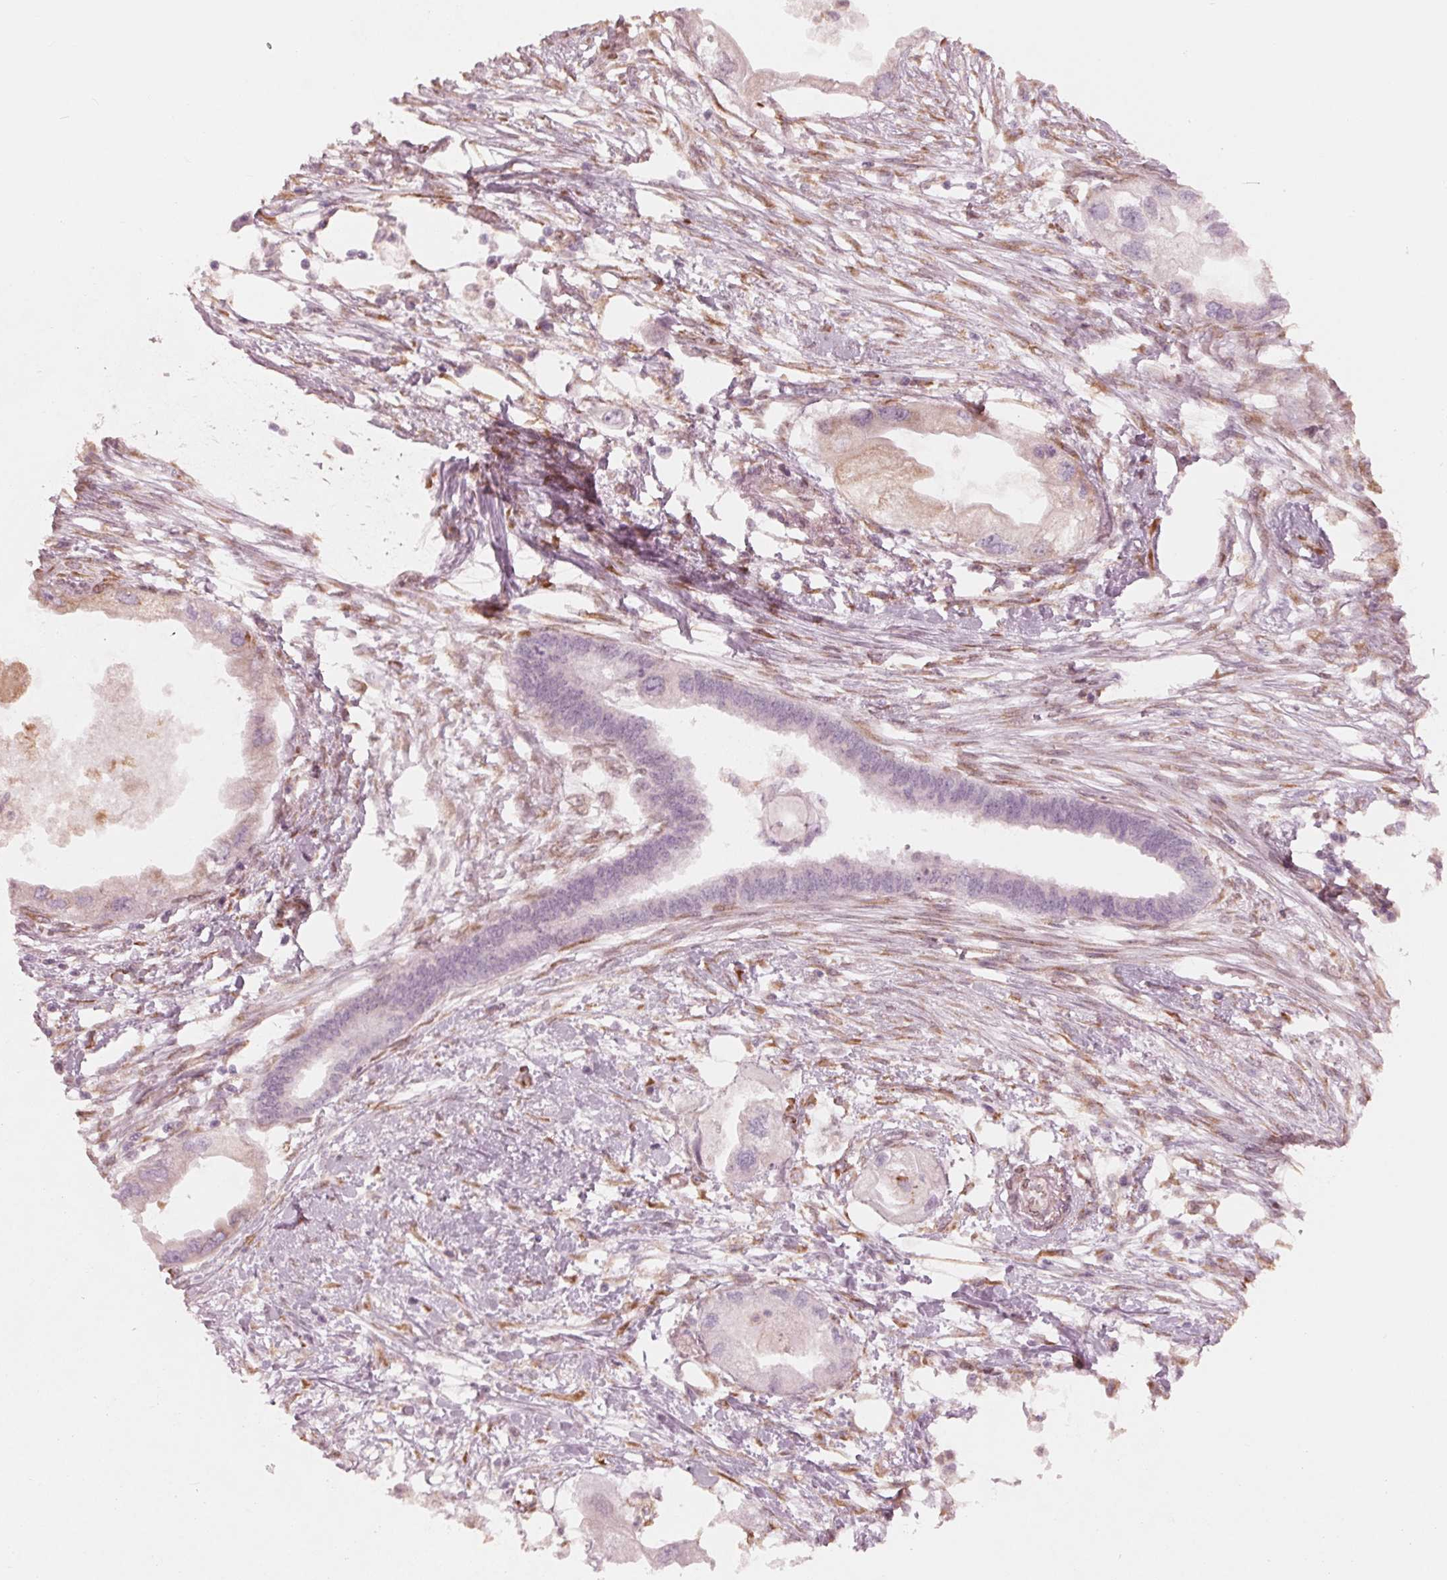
{"staining": {"intensity": "weak", "quantity": "25%-75%", "location": "cytoplasmic/membranous"}, "tissue": "endometrial cancer", "cell_type": "Tumor cells", "image_type": "cancer", "snomed": [{"axis": "morphology", "description": "Adenocarcinoma, NOS"}, {"axis": "morphology", "description": "Adenocarcinoma, metastatic, NOS"}, {"axis": "topography", "description": "Adipose tissue"}, {"axis": "topography", "description": "Endometrium"}], "caption": "Weak cytoplasmic/membranous positivity for a protein is identified in approximately 25%-75% of tumor cells of endometrial cancer using immunohistochemistry.", "gene": "IKBIP", "patient": {"sex": "female", "age": 67}}